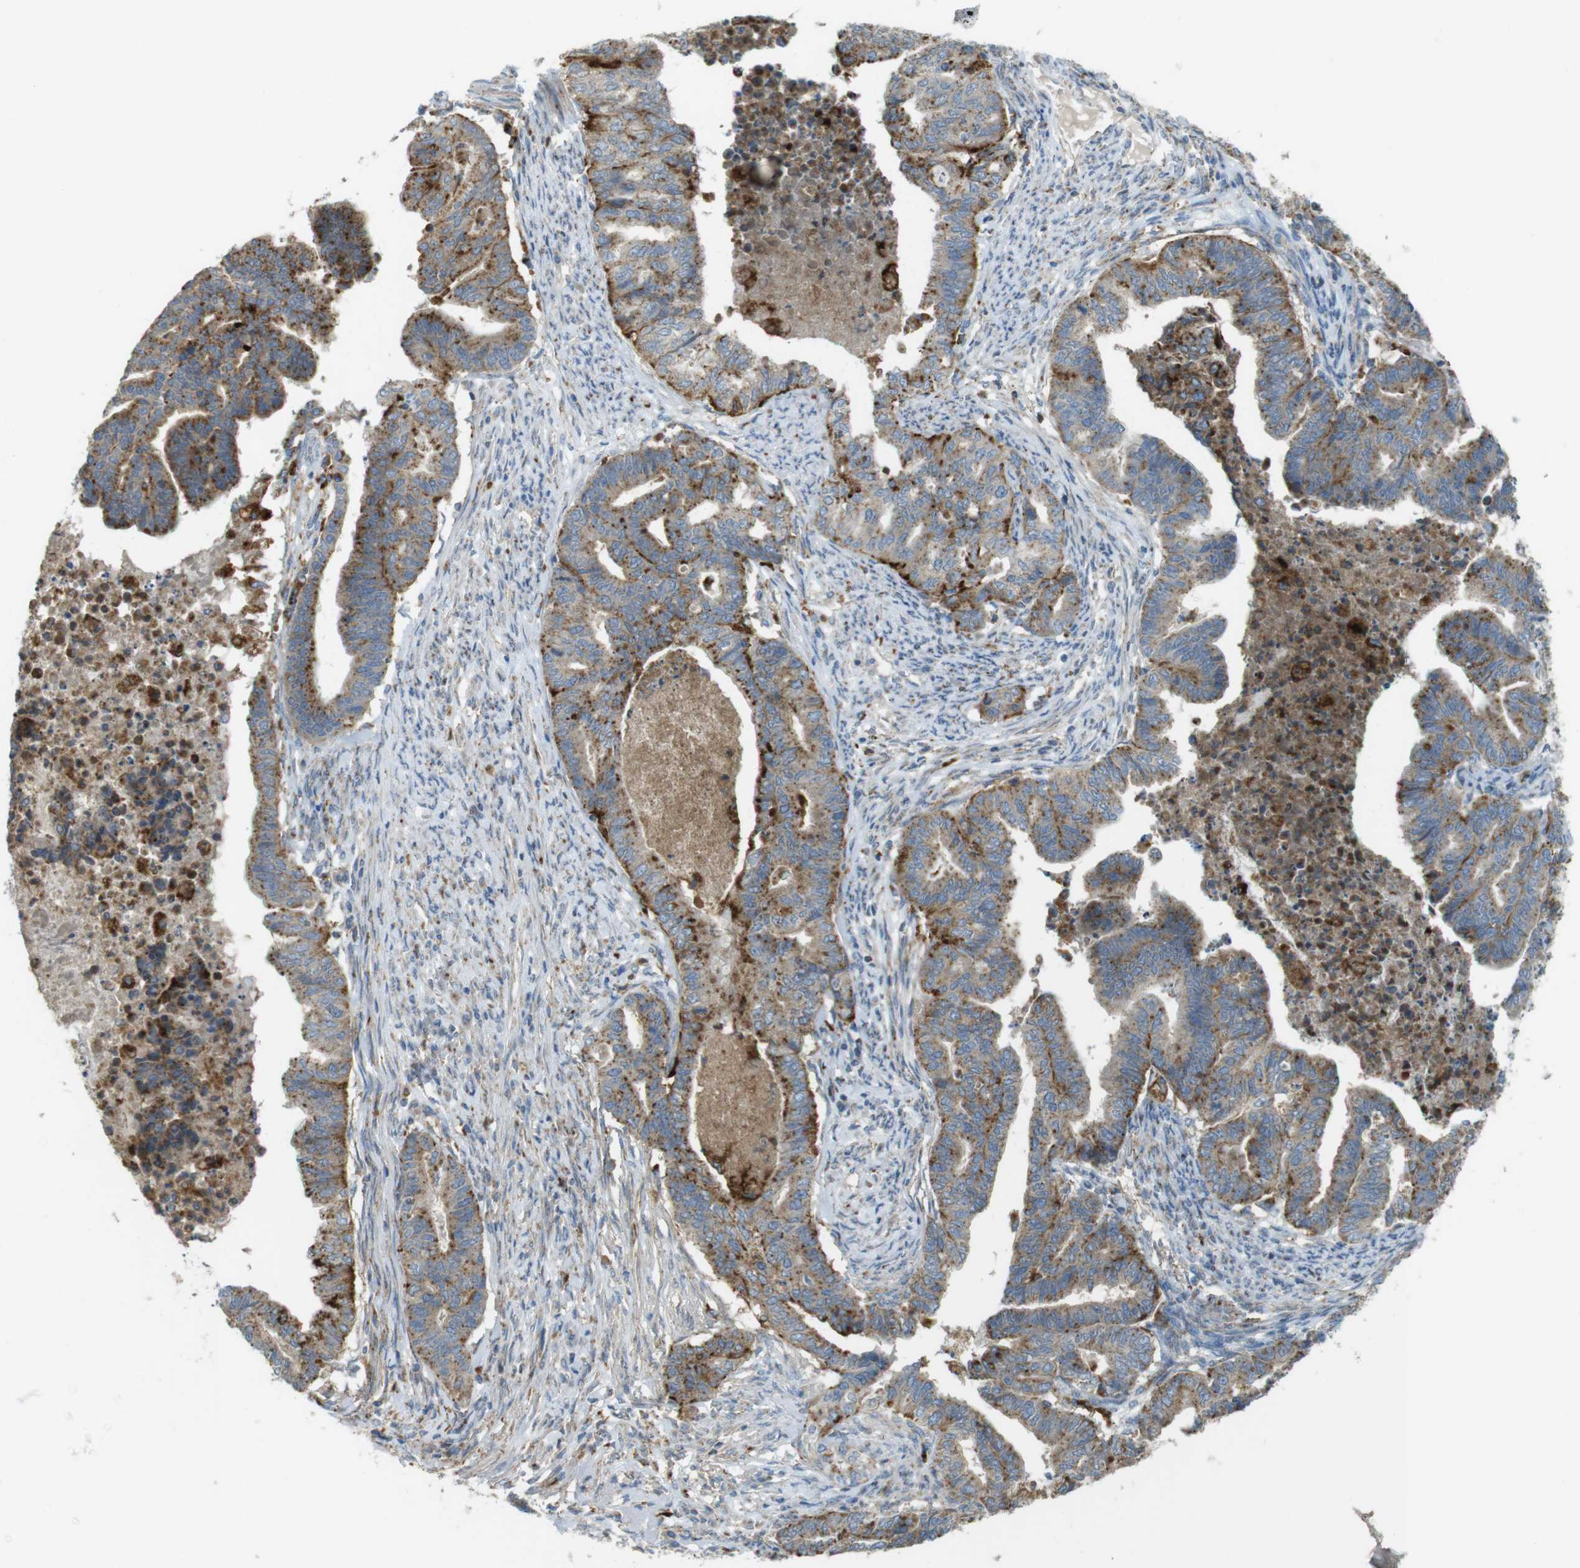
{"staining": {"intensity": "moderate", "quantity": ">75%", "location": "cytoplasmic/membranous"}, "tissue": "endometrial cancer", "cell_type": "Tumor cells", "image_type": "cancer", "snomed": [{"axis": "morphology", "description": "Adenocarcinoma, NOS"}, {"axis": "topography", "description": "Endometrium"}], "caption": "There is medium levels of moderate cytoplasmic/membranous staining in tumor cells of adenocarcinoma (endometrial), as demonstrated by immunohistochemical staining (brown color).", "gene": "LAMP1", "patient": {"sex": "female", "age": 79}}